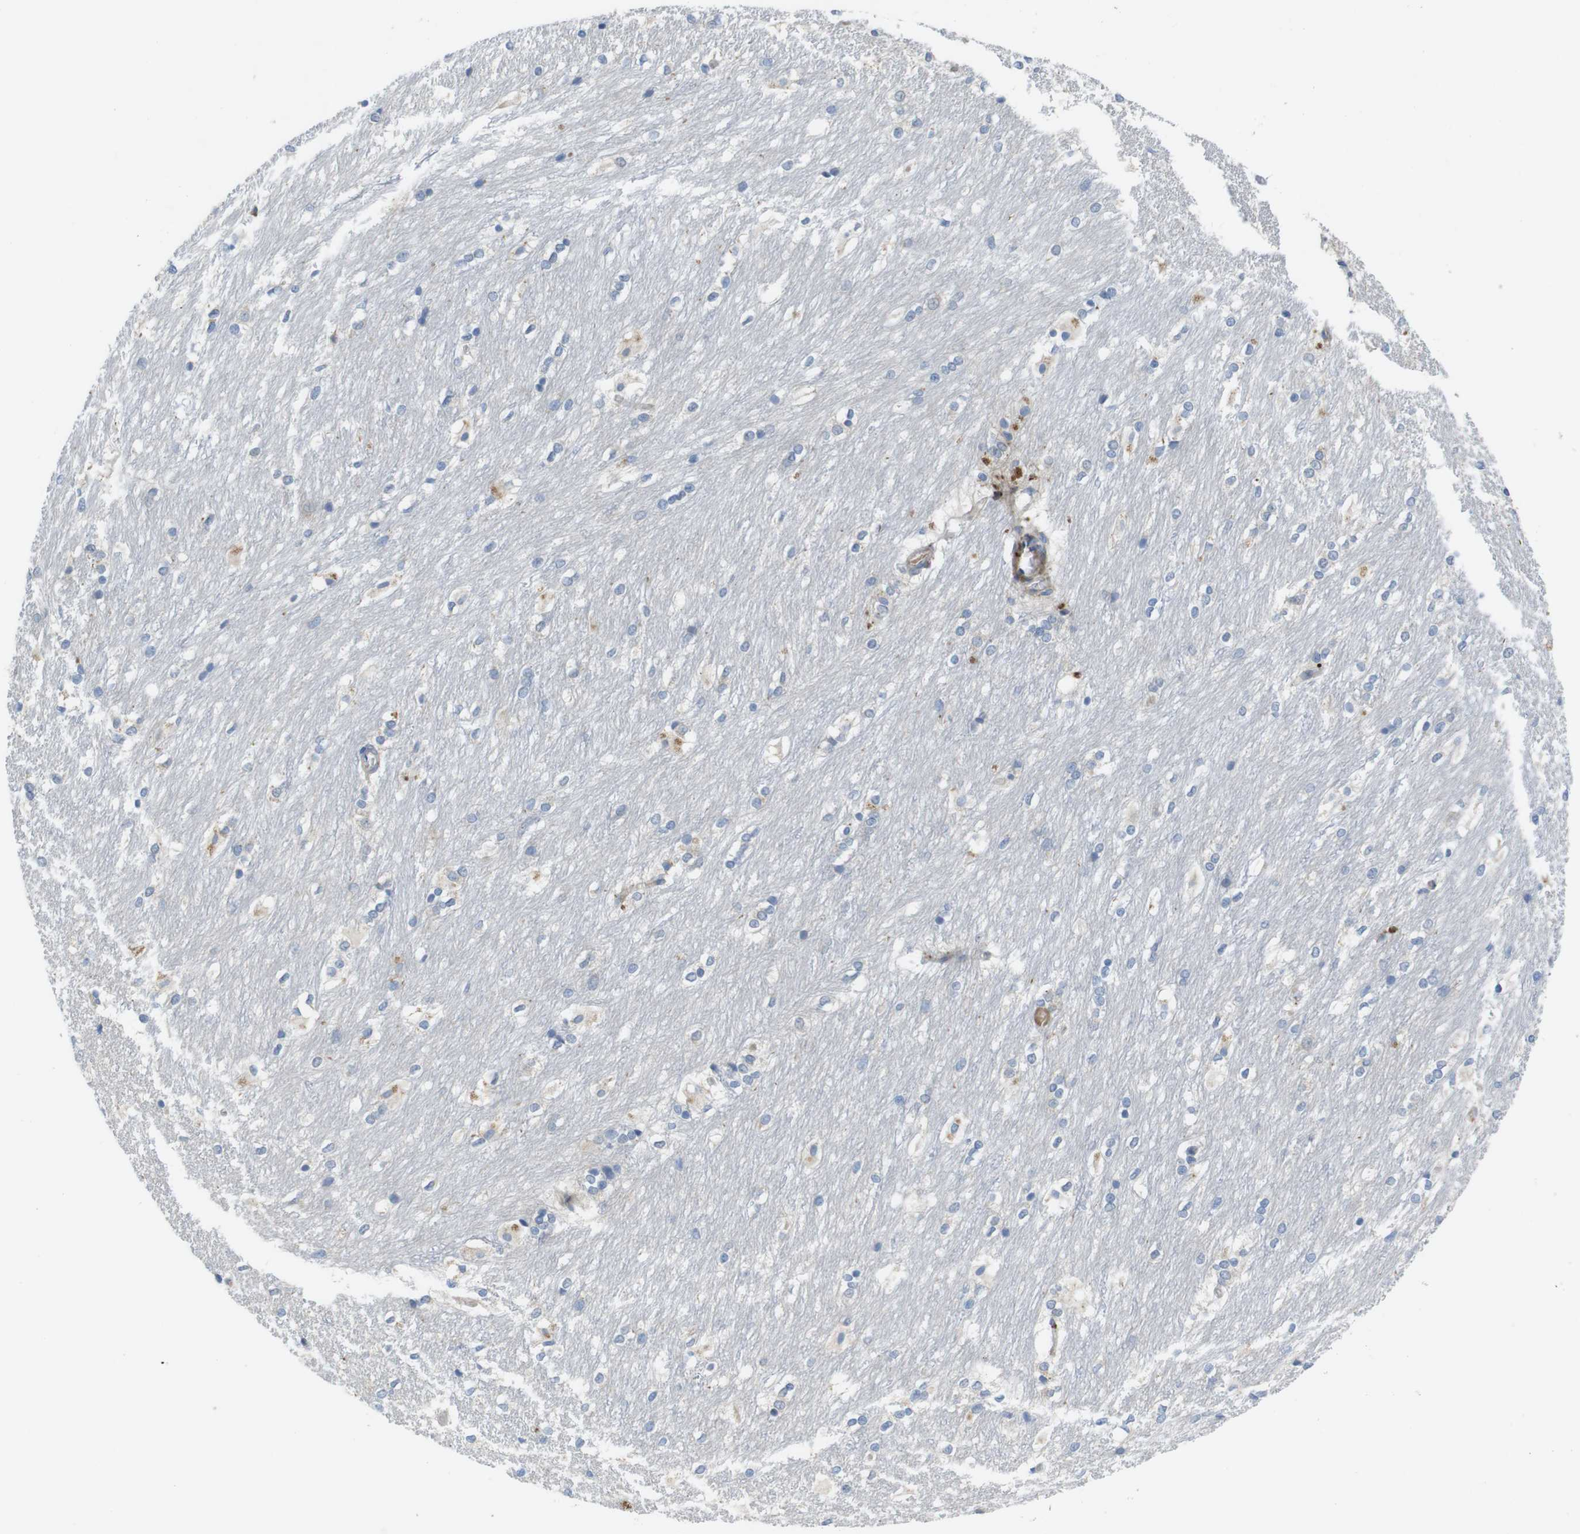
{"staining": {"intensity": "moderate", "quantity": "<25%", "location": "cytoplasmic/membranous"}, "tissue": "caudate", "cell_type": "Glial cells", "image_type": "normal", "snomed": [{"axis": "morphology", "description": "Normal tissue, NOS"}, {"axis": "topography", "description": "Lateral ventricle wall"}], "caption": "Human caudate stained for a protein (brown) demonstrates moderate cytoplasmic/membranous positive expression in approximately <25% of glial cells.", "gene": "TMEM234", "patient": {"sex": "female", "age": 19}}